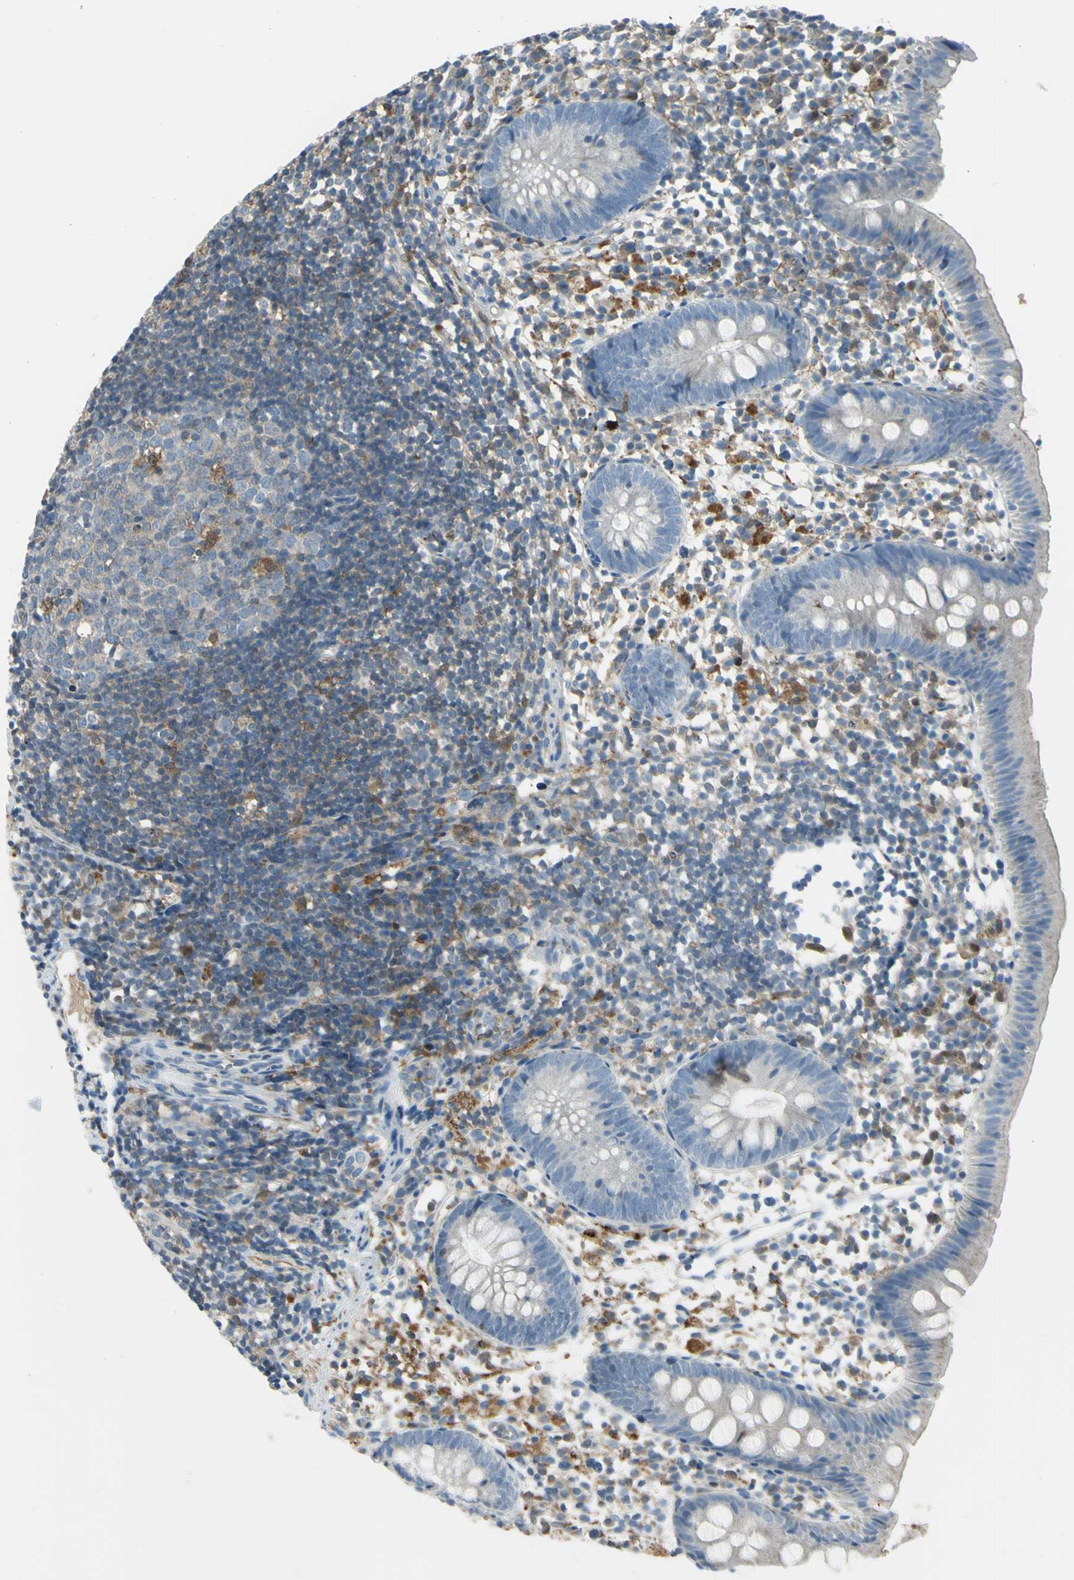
{"staining": {"intensity": "weak", "quantity": "25%-75%", "location": "cytoplasmic/membranous"}, "tissue": "appendix", "cell_type": "Glandular cells", "image_type": "normal", "snomed": [{"axis": "morphology", "description": "Normal tissue, NOS"}, {"axis": "topography", "description": "Appendix"}], "caption": "This photomicrograph shows immunohistochemistry (IHC) staining of normal appendix, with low weak cytoplasmic/membranous expression in about 25%-75% of glandular cells.", "gene": "CYRIB", "patient": {"sex": "female", "age": 20}}